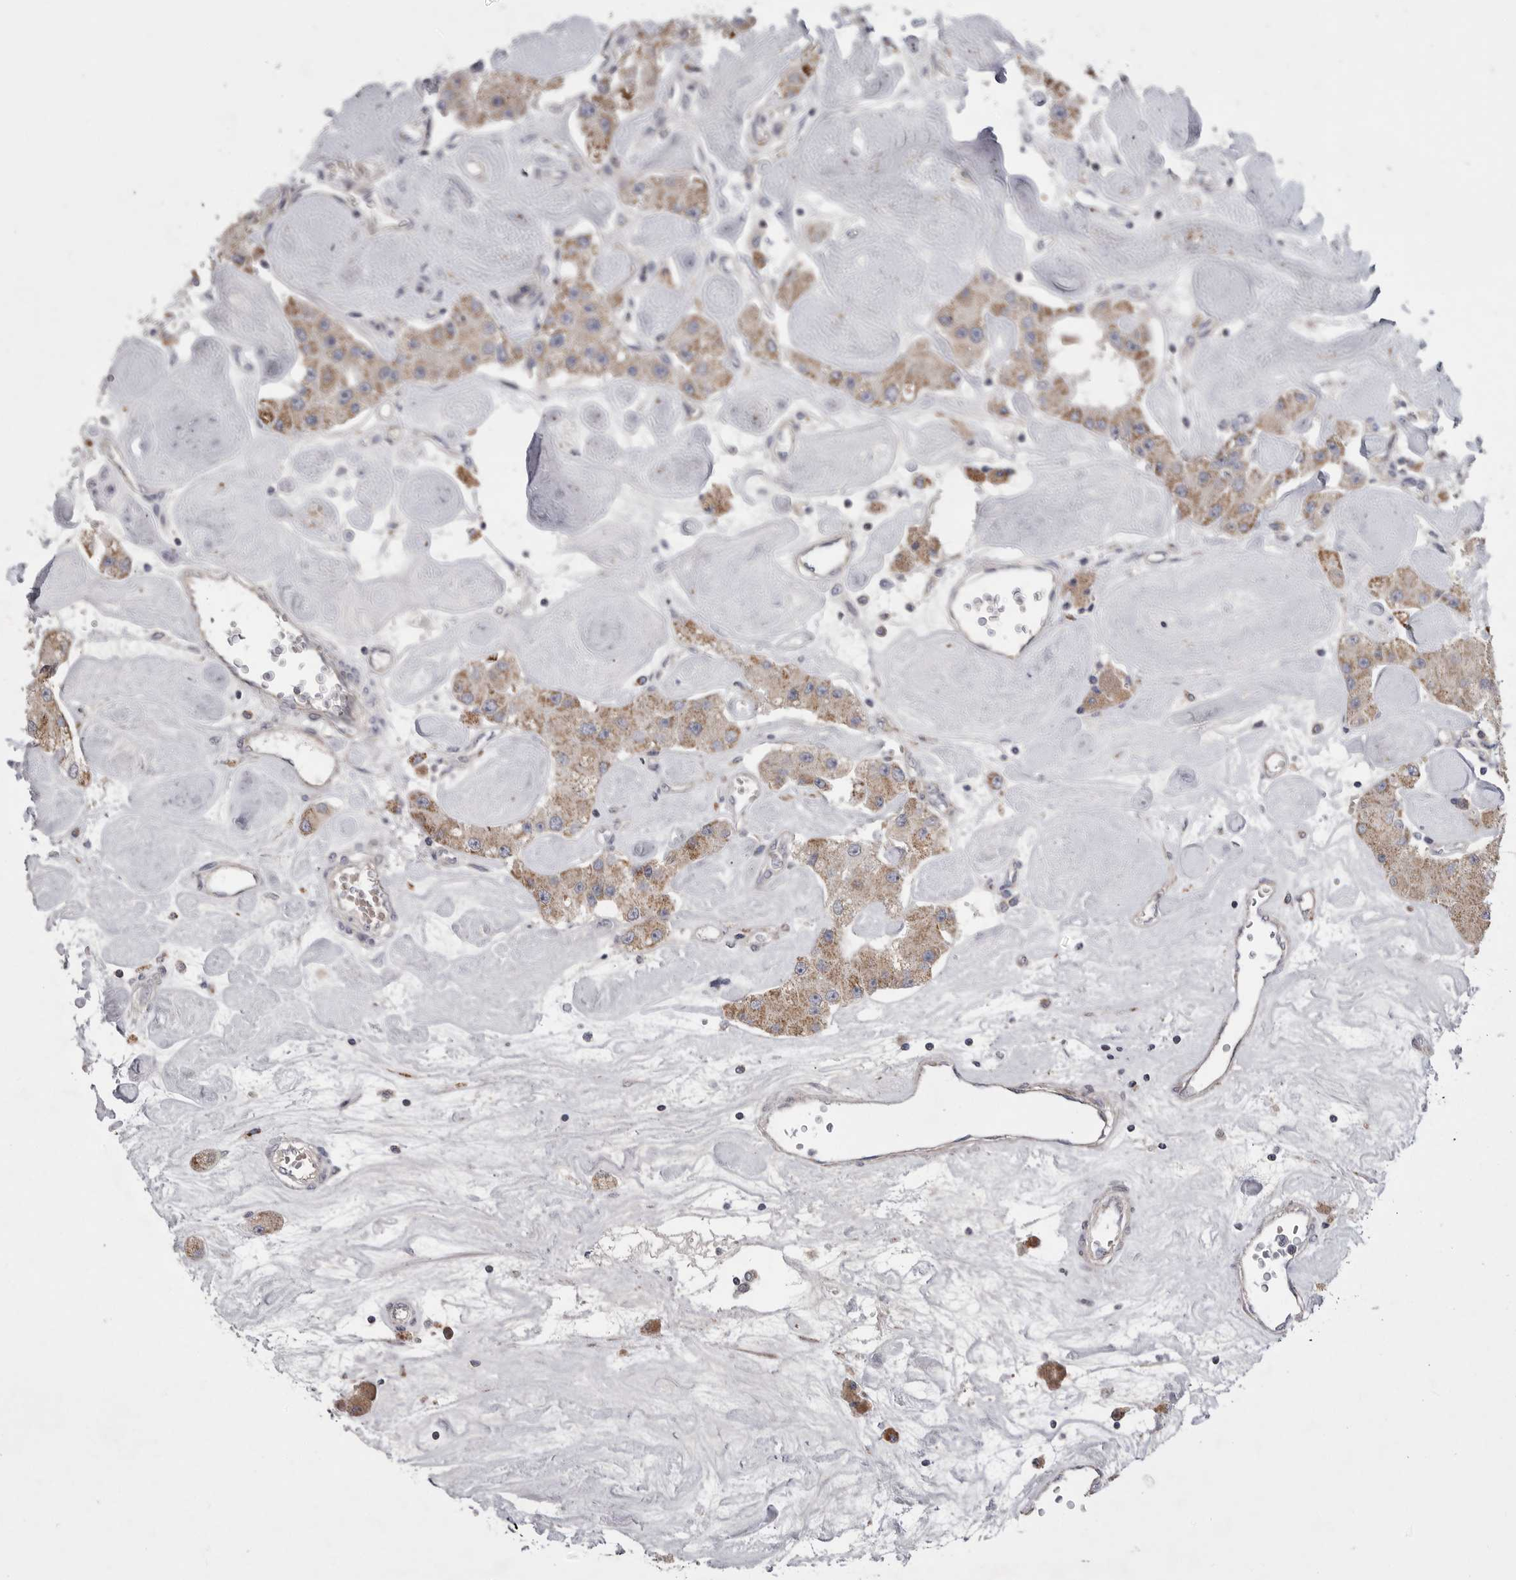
{"staining": {"intensity": "weak", "quantity": ">75%", "location": "cytoplasmic/membranous"}, "tissue": "carcinoid", "cell_type": "Tumor cells", "image_type": "cancer", "snomed": [{"axis": "morphology", "description": "Carcinoid, malignant, NOS"}, {"axis": "topography", "description": "Pancreas"}], "caption": "The photomicrograph shows a brown stain indicating the presence of a protein in the cytoplasmic/membranous of tumor cells in carcinoid (malignant).", "gene": "CRP", "patient": {"sex": "male", "age": 41}}